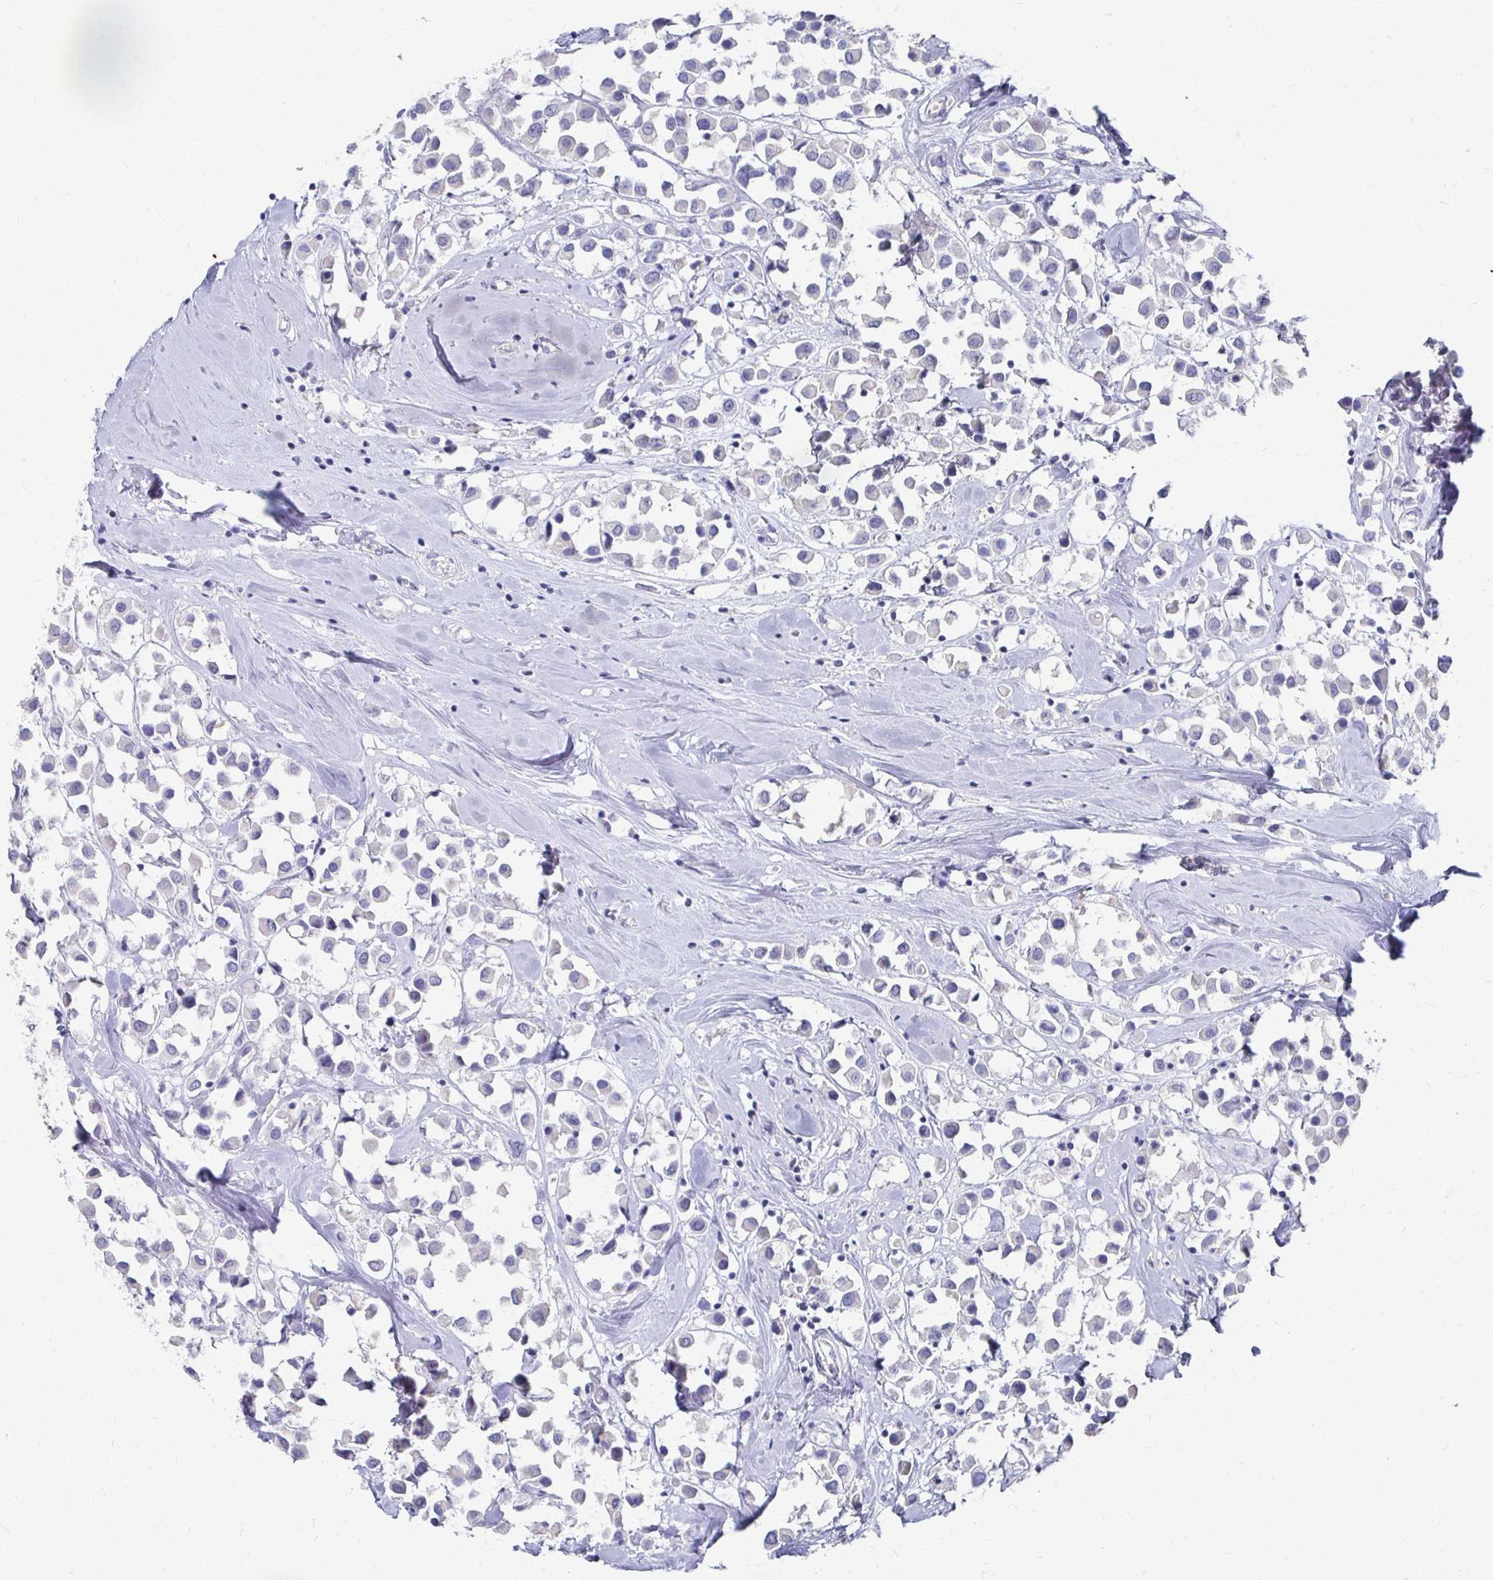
{"staining": {"intensity": "negative", "quantity": "none", "location": "none"}, "tissue": "breast cancer", "cell_type": "Tumor cells", "image_type": "cancer", "snomed": [{"axis": "morphology", "description": "Duct carcinoma"}, {"axis": "topography", "description": "Breast"}], "caption": "This is an immunohistochemistry (IHC) micrograph of breast cancer (invasive ductal carcinoma). There is no positivity in tumor cells.", "gene": "SYCP3", "patient": {"sex": "female", "age": 61}}